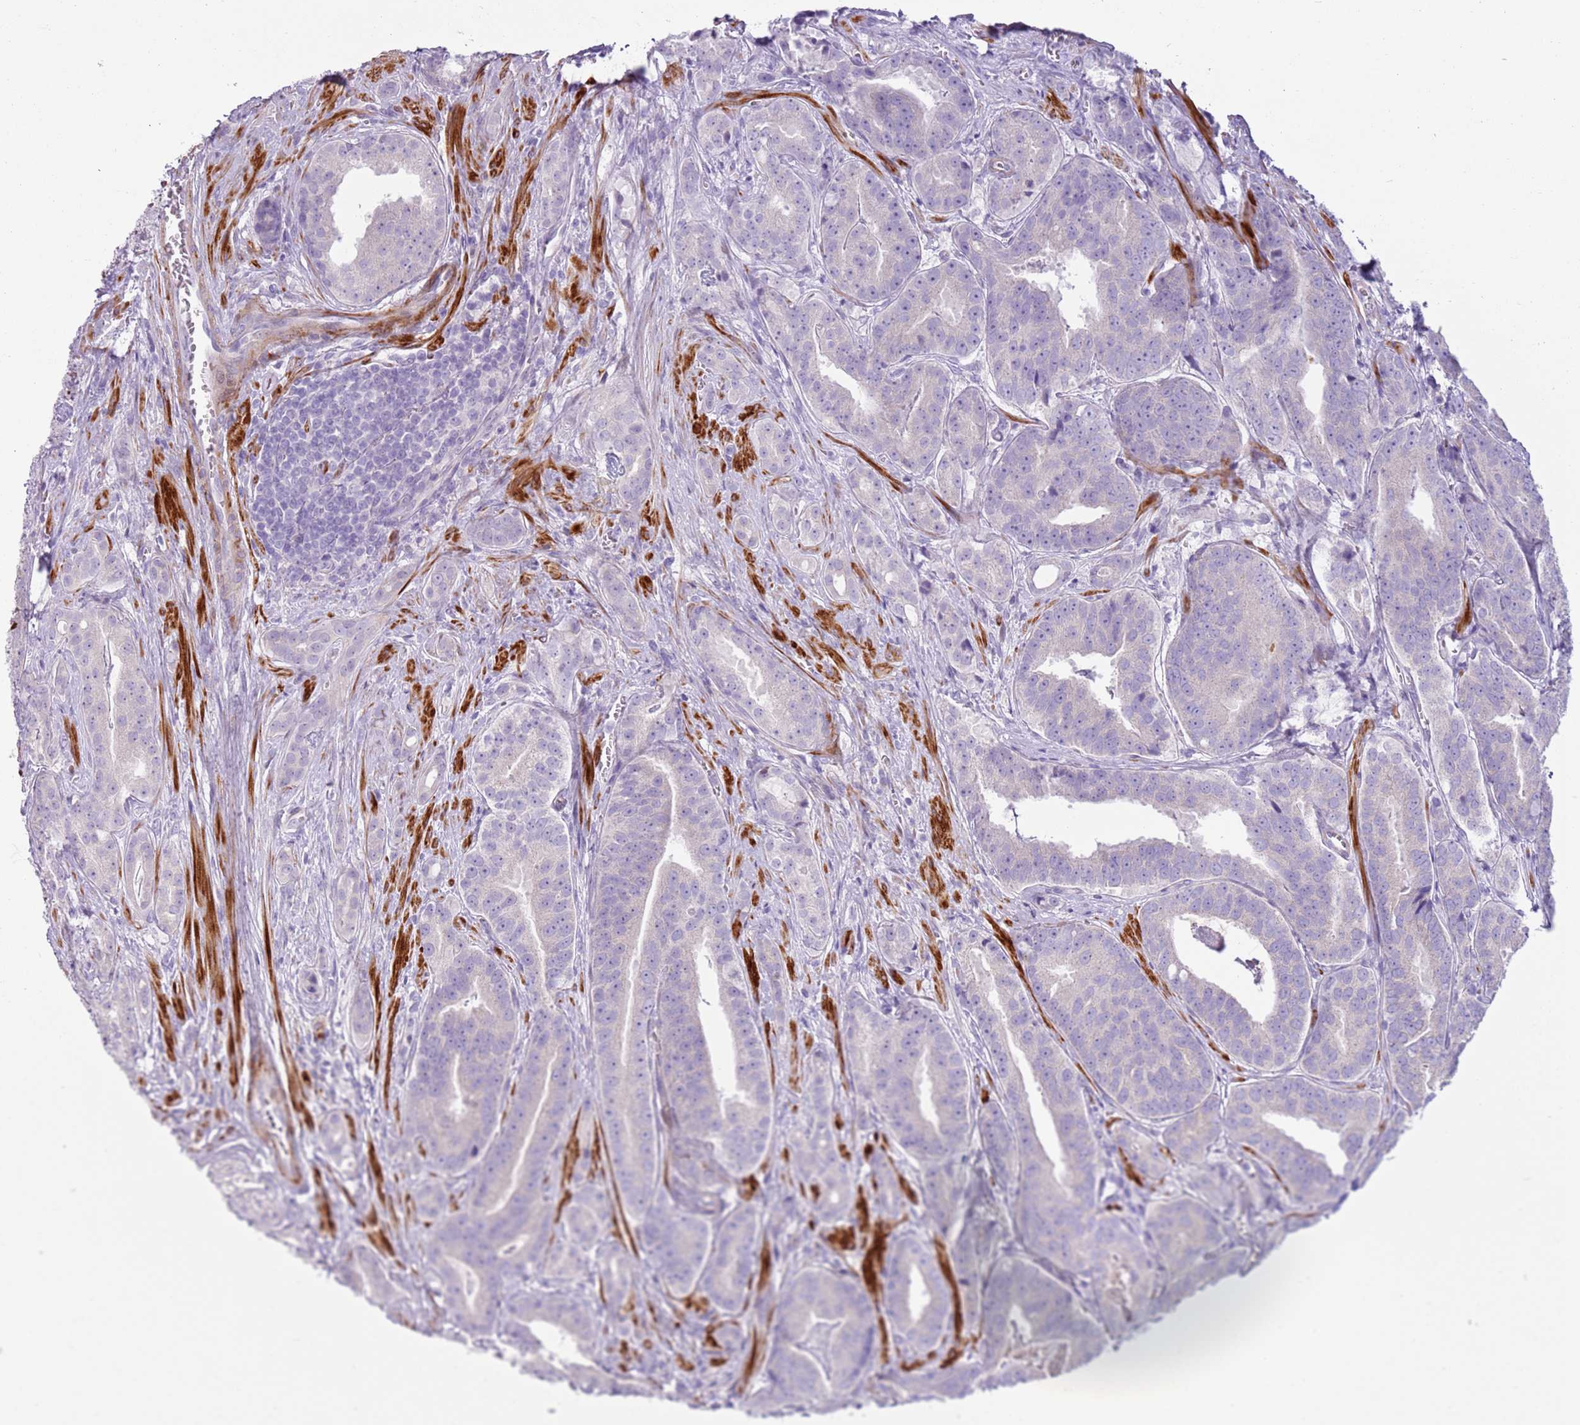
{"staining": {"intensity": "negative", "quantity": "none", "location": "none"}, "tissue": "prostate cancer", "cell_type": "Tumor cells", "image_type": "cancer", "snomed": [{"axis": "morphology", "description": "Adenocarcinoma, High grade"}, {"axis": "topography", "description": "Prostate"}], "caption": "Adenocarcinoma (high-grade) (prostate) was stained to show a protein in brown. There is no significant staining in tumor cells.", "gene": "ZNF239", "patient": {"sex": "male", "age": 55}}